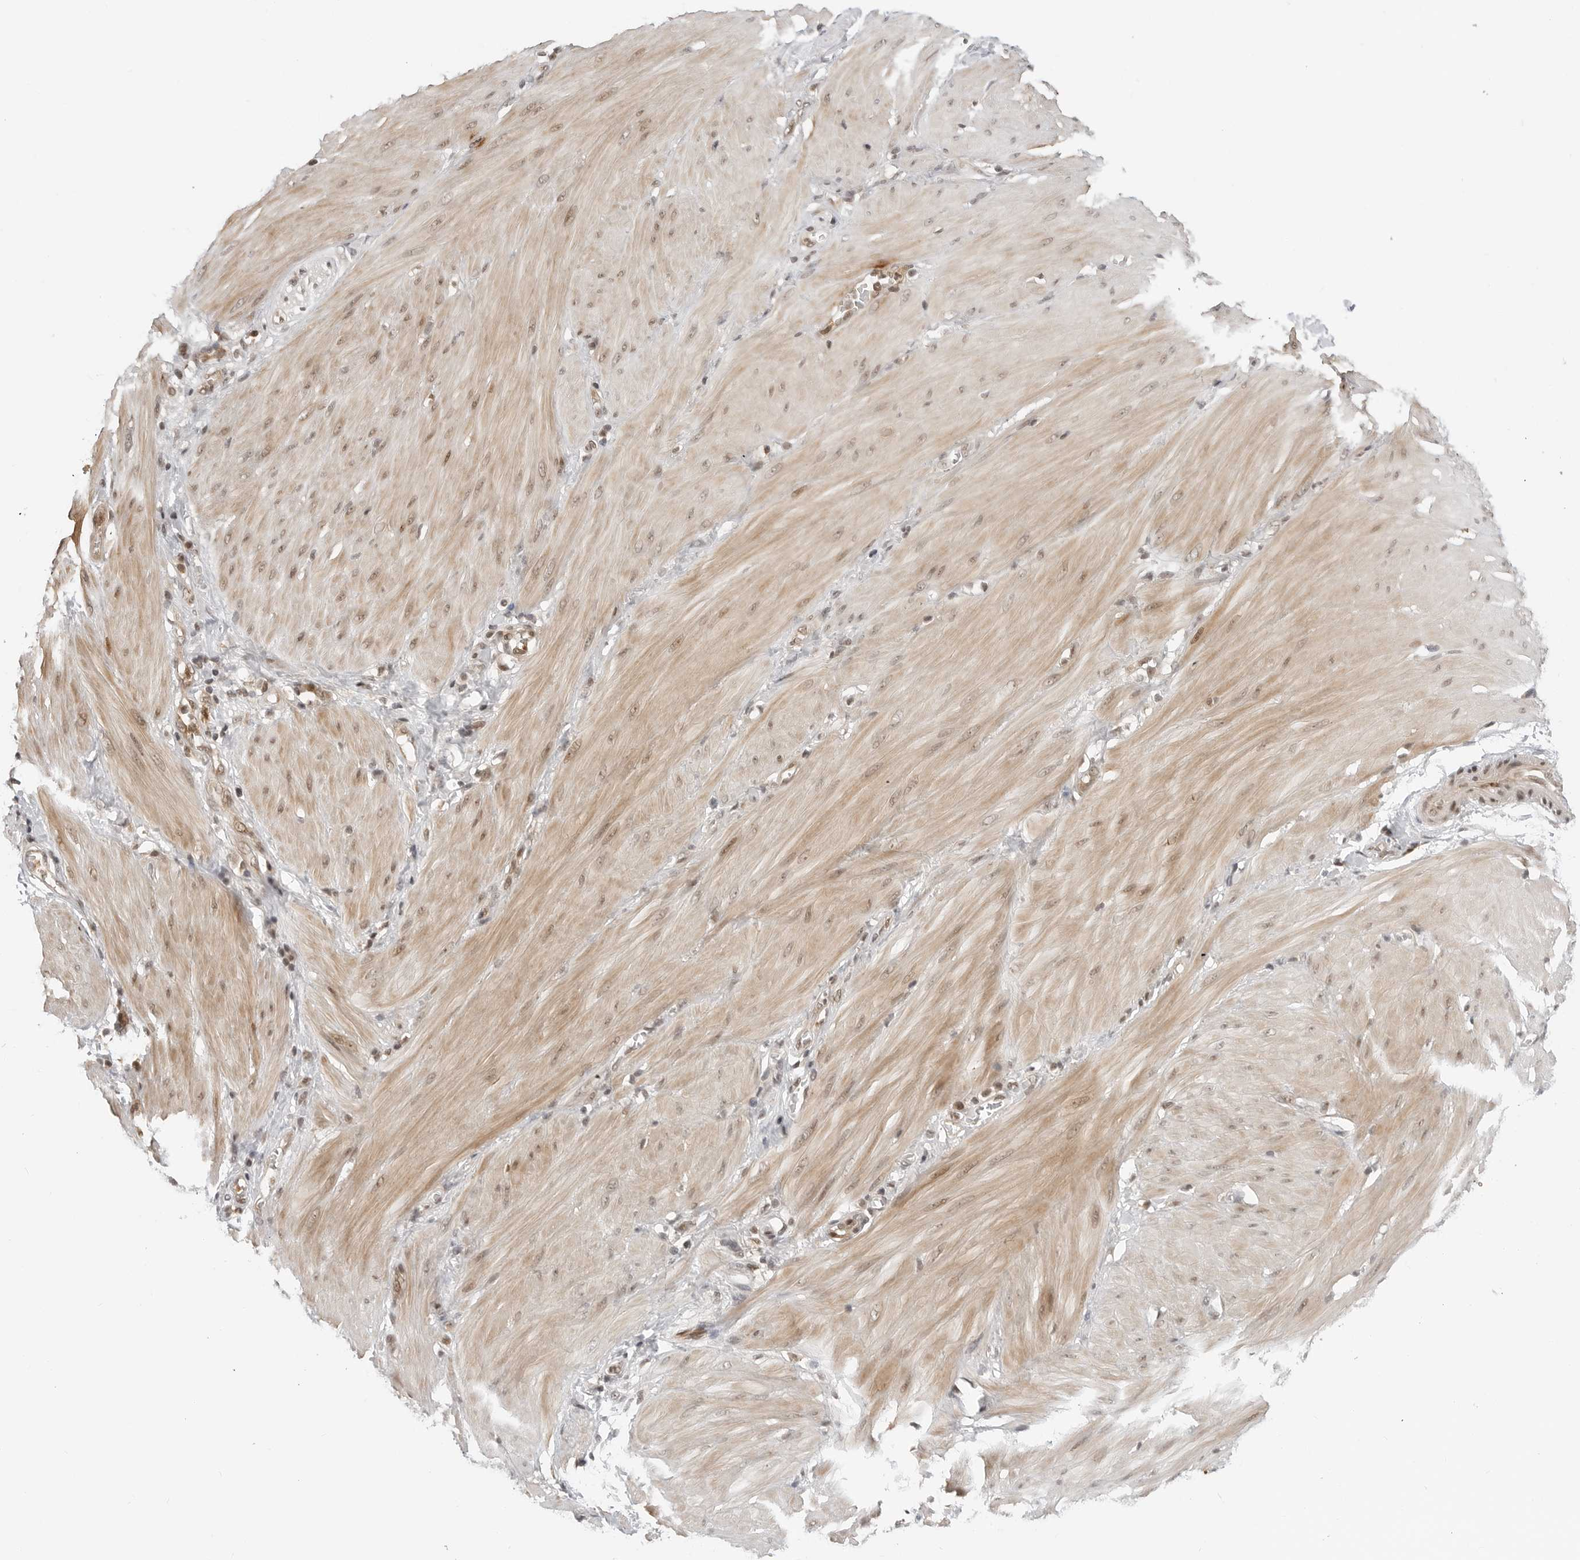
{"staining": {"intensity": "moderate", "quantity": ">75%", "location": "nuclear"}, "tissue": "stomach cancer", "cell_type": "Tumor cells", "image_type": "cancer", "snomed": [{"axis": "morphology", "description": "Adenocarcinoma, NOS"}, {"axis": "topography", "description": "Stomach"}, {"axis": "topography", "description": "Stomach, lower"}], "caption": "Protein expression analysis of stomach adenocarcinoma displays moderate nuclear expression in about >75% of tumor cells.", "gene": "C8orf33", "patient": {"sex": "female", "age": 48}}